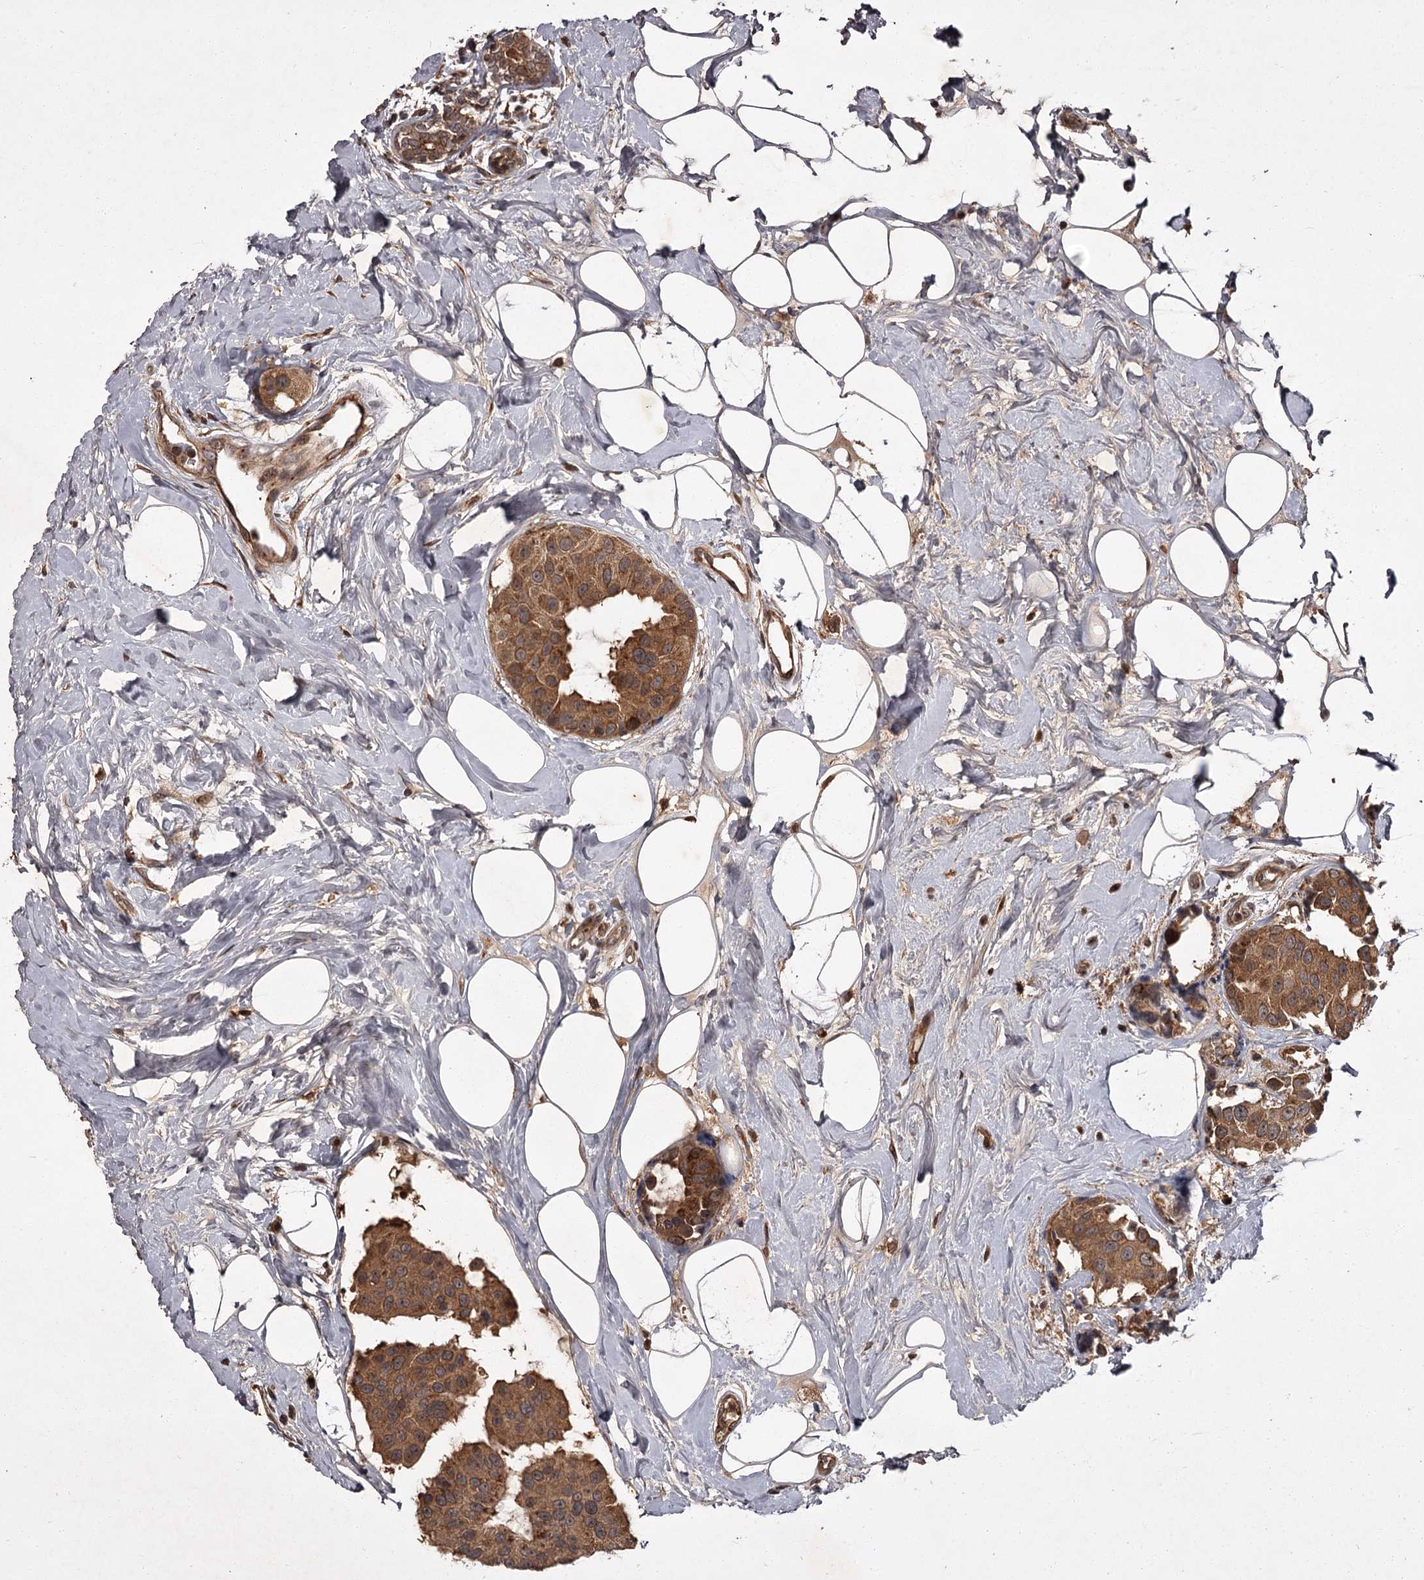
{"staining": {"intensity": "moderate", "quantity": ">75%", "location": "cytoplasmic/membranous"}, "tissue": "breast cancer", "cell_type": "Tumor cells", "image_type": "cancer", "snomed": [{"axis": "morphology", "description": "Normal tissue, NOS"}, {"axis": "morphology", "description": "Duct carcinoma"}, {"axis": "topography", "description": "Breast"}], "caption": "Immunohistochemical staining of breast cancer (intraductal carcinoma) exhibits medium levels of moderate cytoplasmic/membranous expression in approximately >75% of tumor cells.", "gene": "TBC1D23", "patient": {"sex": "female", "age": 39}}